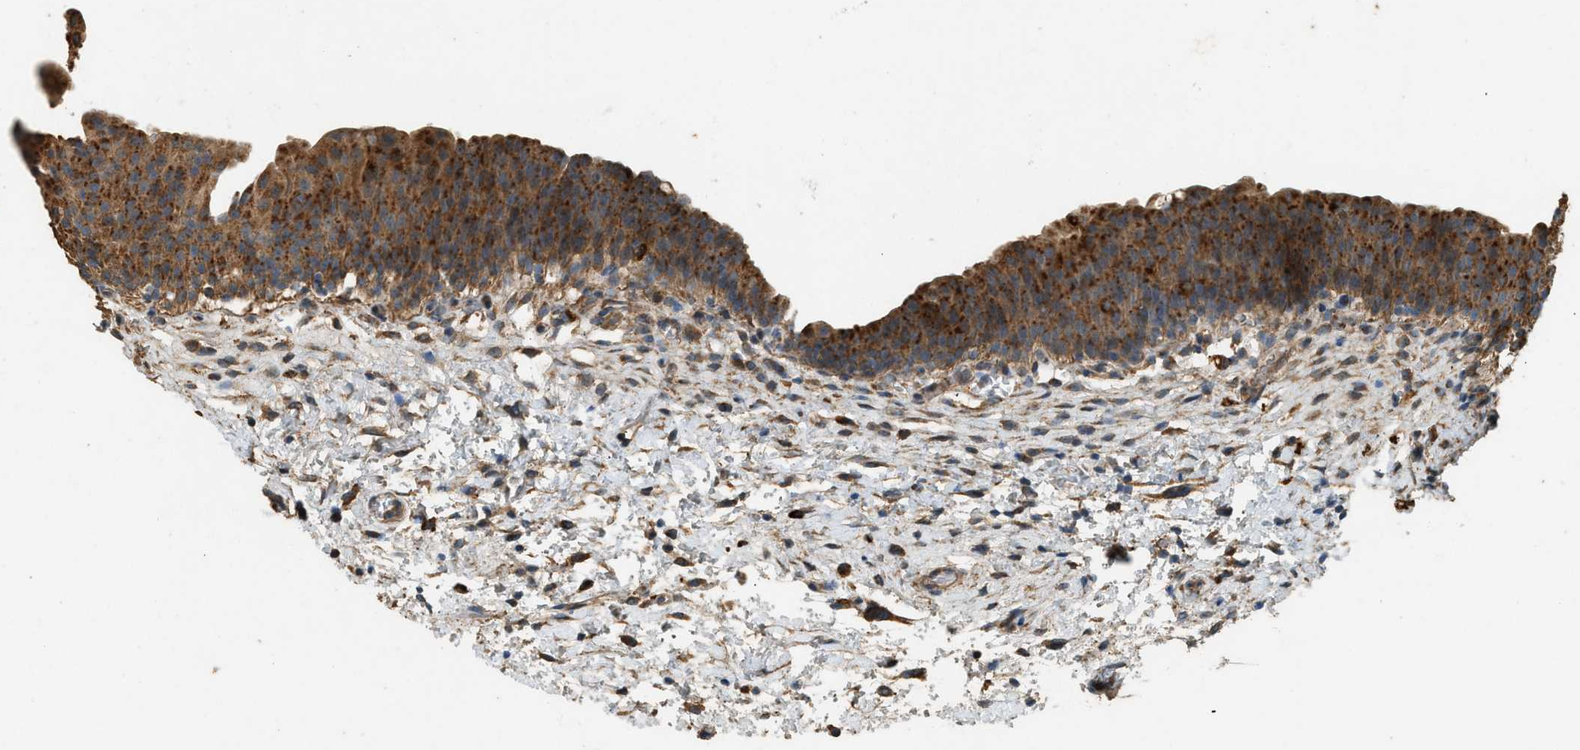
{"staining": {"intensity": "strong", "quantity": ">75%", "location": "cytoplasmic/membranous"}, "tissue": "urinary bladder", "cell_type": "Urothelial cells", "image_type": "normal", "snomed": [{"axis": "morphology", "description": "Normal tissue, NOS"}, {"axis": "topography", "description": "Urinary bladder"}], "caption": "The image reveals a brown stain indicating the presence of a protein in the cytoplasmic/membranous of urothelial cells in urinary bladder.", "gene": "CTSB", "patient": {"sex": "male", "age": 37}}